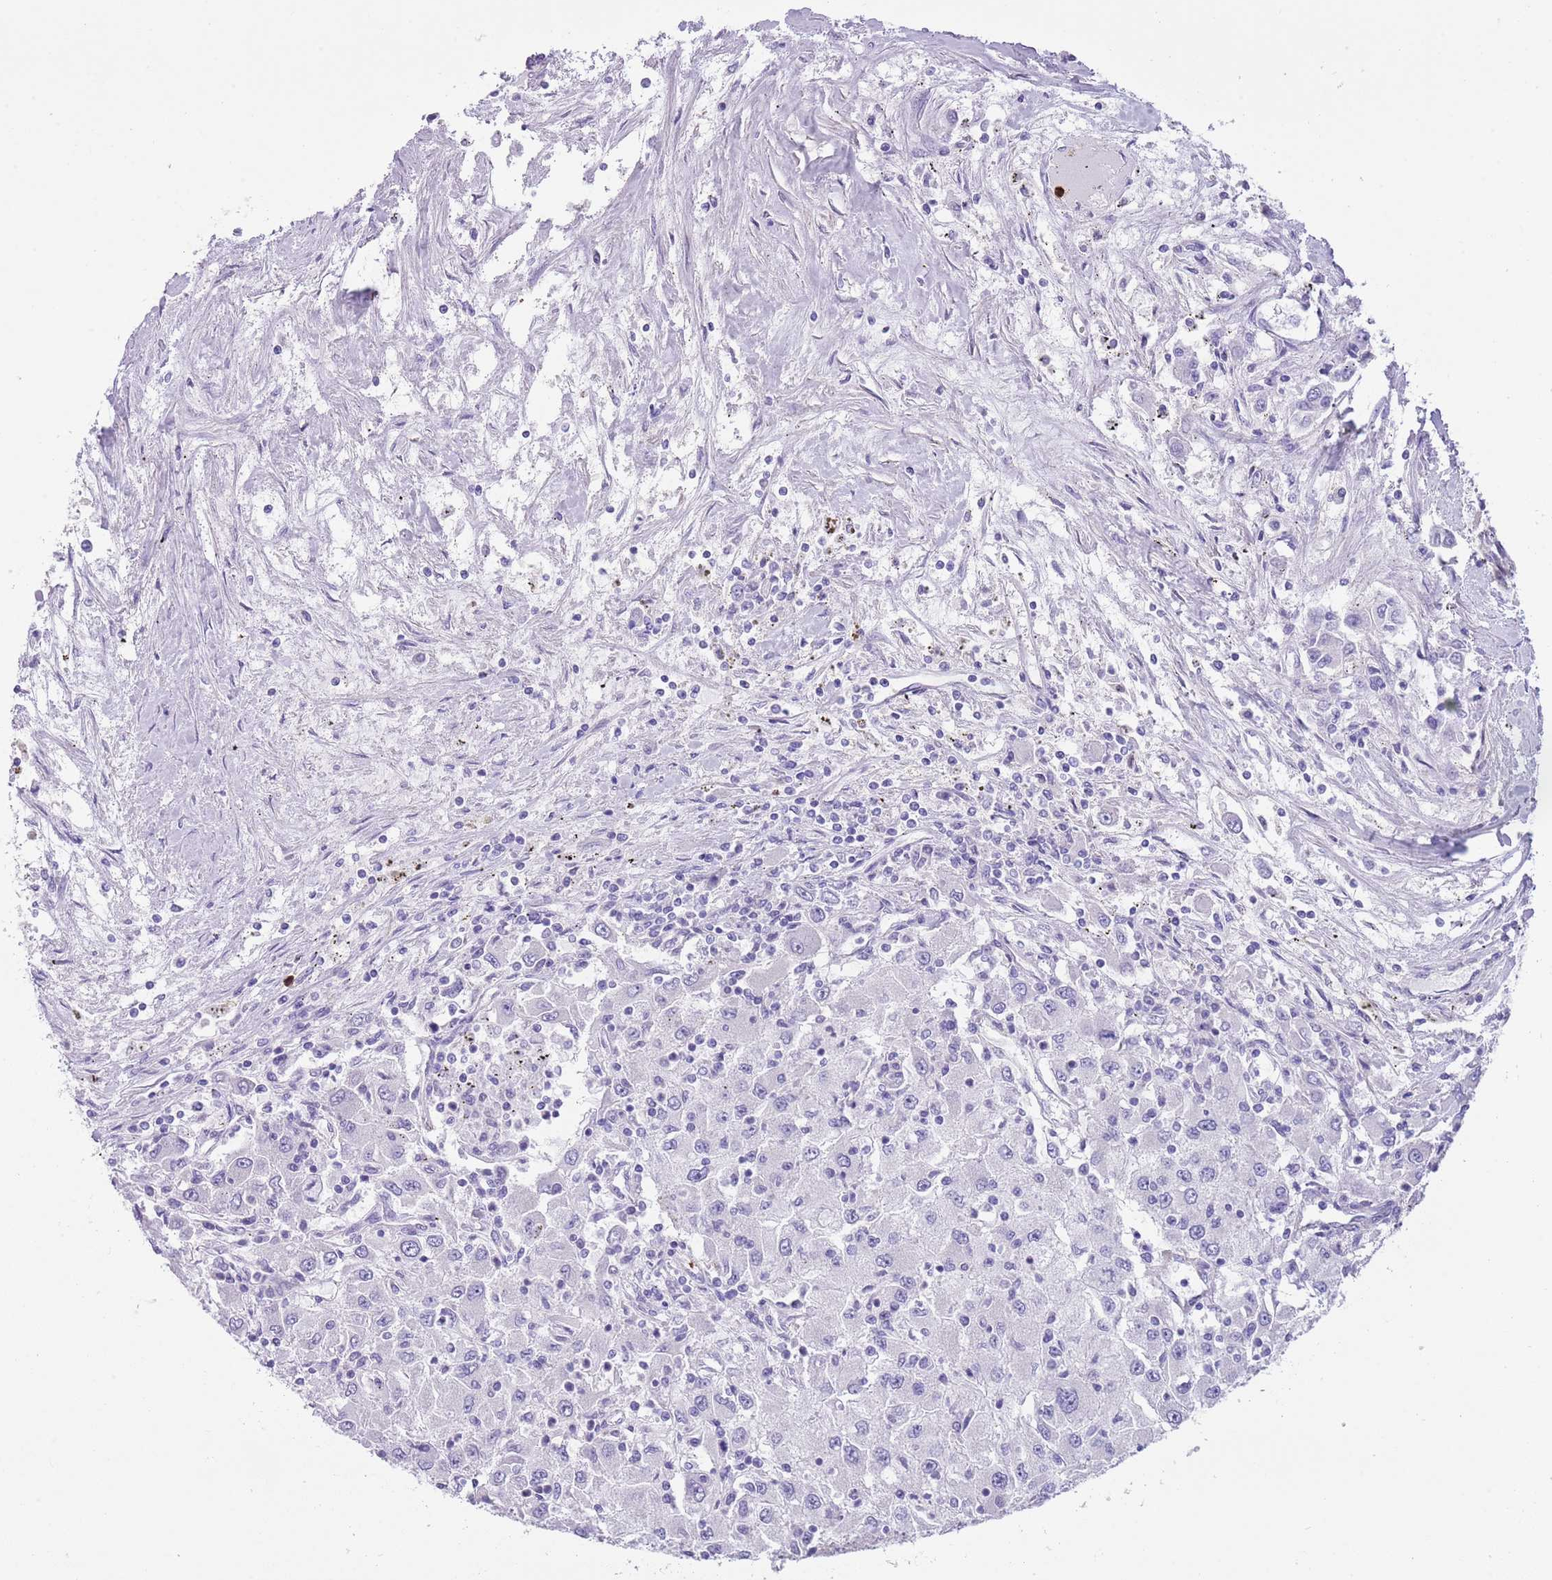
{"staining": {"intensity": "negative", "quantity": "none", "location": "none"}, "tissue": "renal cancer", "cell_type": "Tumor cells", "image_type": "cancer", "snomed": [{"axis": "morphology", "description": "Adenocarcinoma, NOS"}, {"axis": "topography", "description": "Kidney"}], "caption": "Immunohistochemistry (IHC) micrograph of human renal cancer stained for a protein (brown), which displays no expression in tumor cells.", "gene": "TSGA13", "patient": {"sex": "female", "age": 67}}